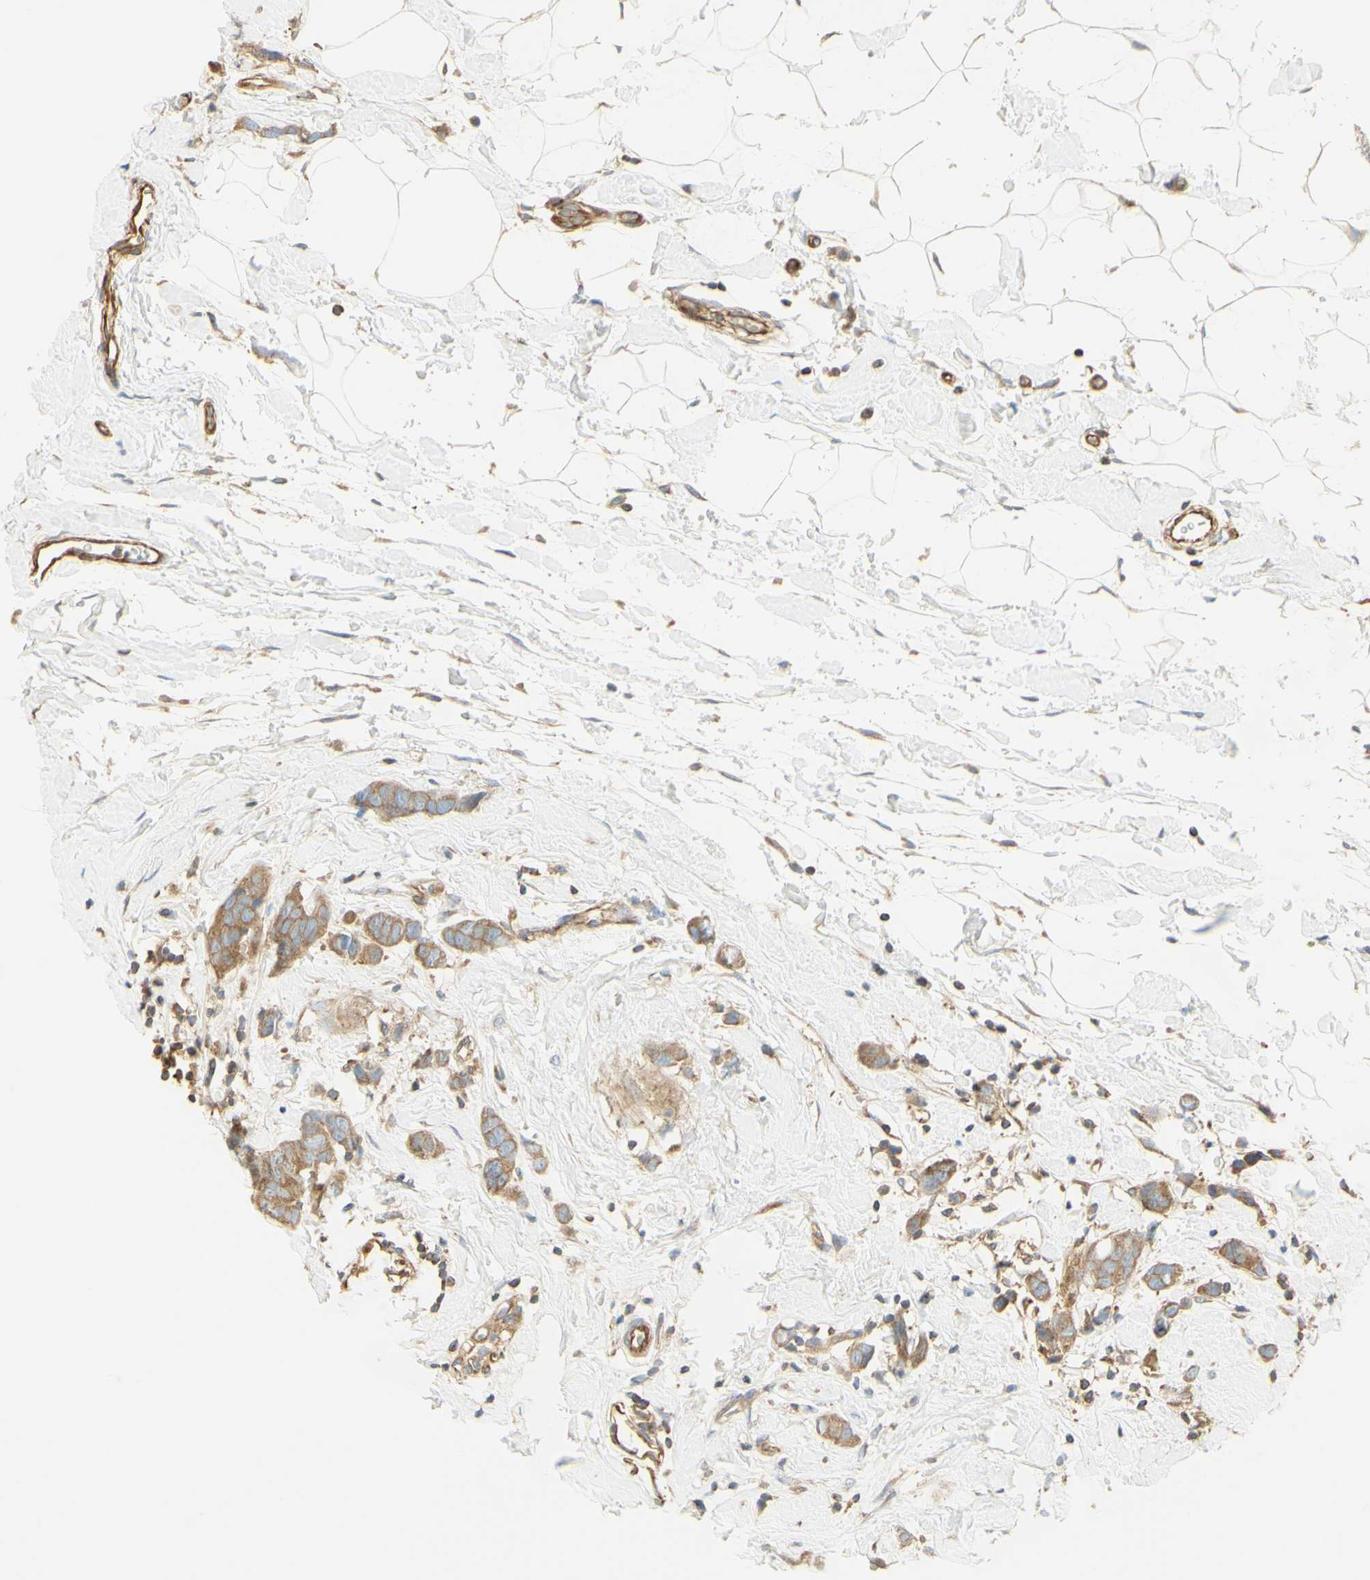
{"staining": {"intensity": "moderate", "quantity": ">75%", "location": "cytoplasmic/membranous"}, "tissue": "breast cancer", "cell_type": "Tumor cells", "image_type": "cancer", "snomed": [{"axis": "morphology", "description": "Normal tissue, NOS"}, {"axis": "morphology", "description": "Duct carcinoma"}, {"axis": "topography", "description": "Breast"}], "caption": "Protein analysis of breast cancer (intraductal carcinoma) tissue exhibits moderate cytoplasmic/membranous staining in about >75% of tumor cells. The staining was performed using DAB to visualize the protein expression in brown, while the nuclei were stained in blue with hematoxylin (Magnification: 20x).", "gene": "IKBKG", "patient": {"sex": "female", "age": 50}}